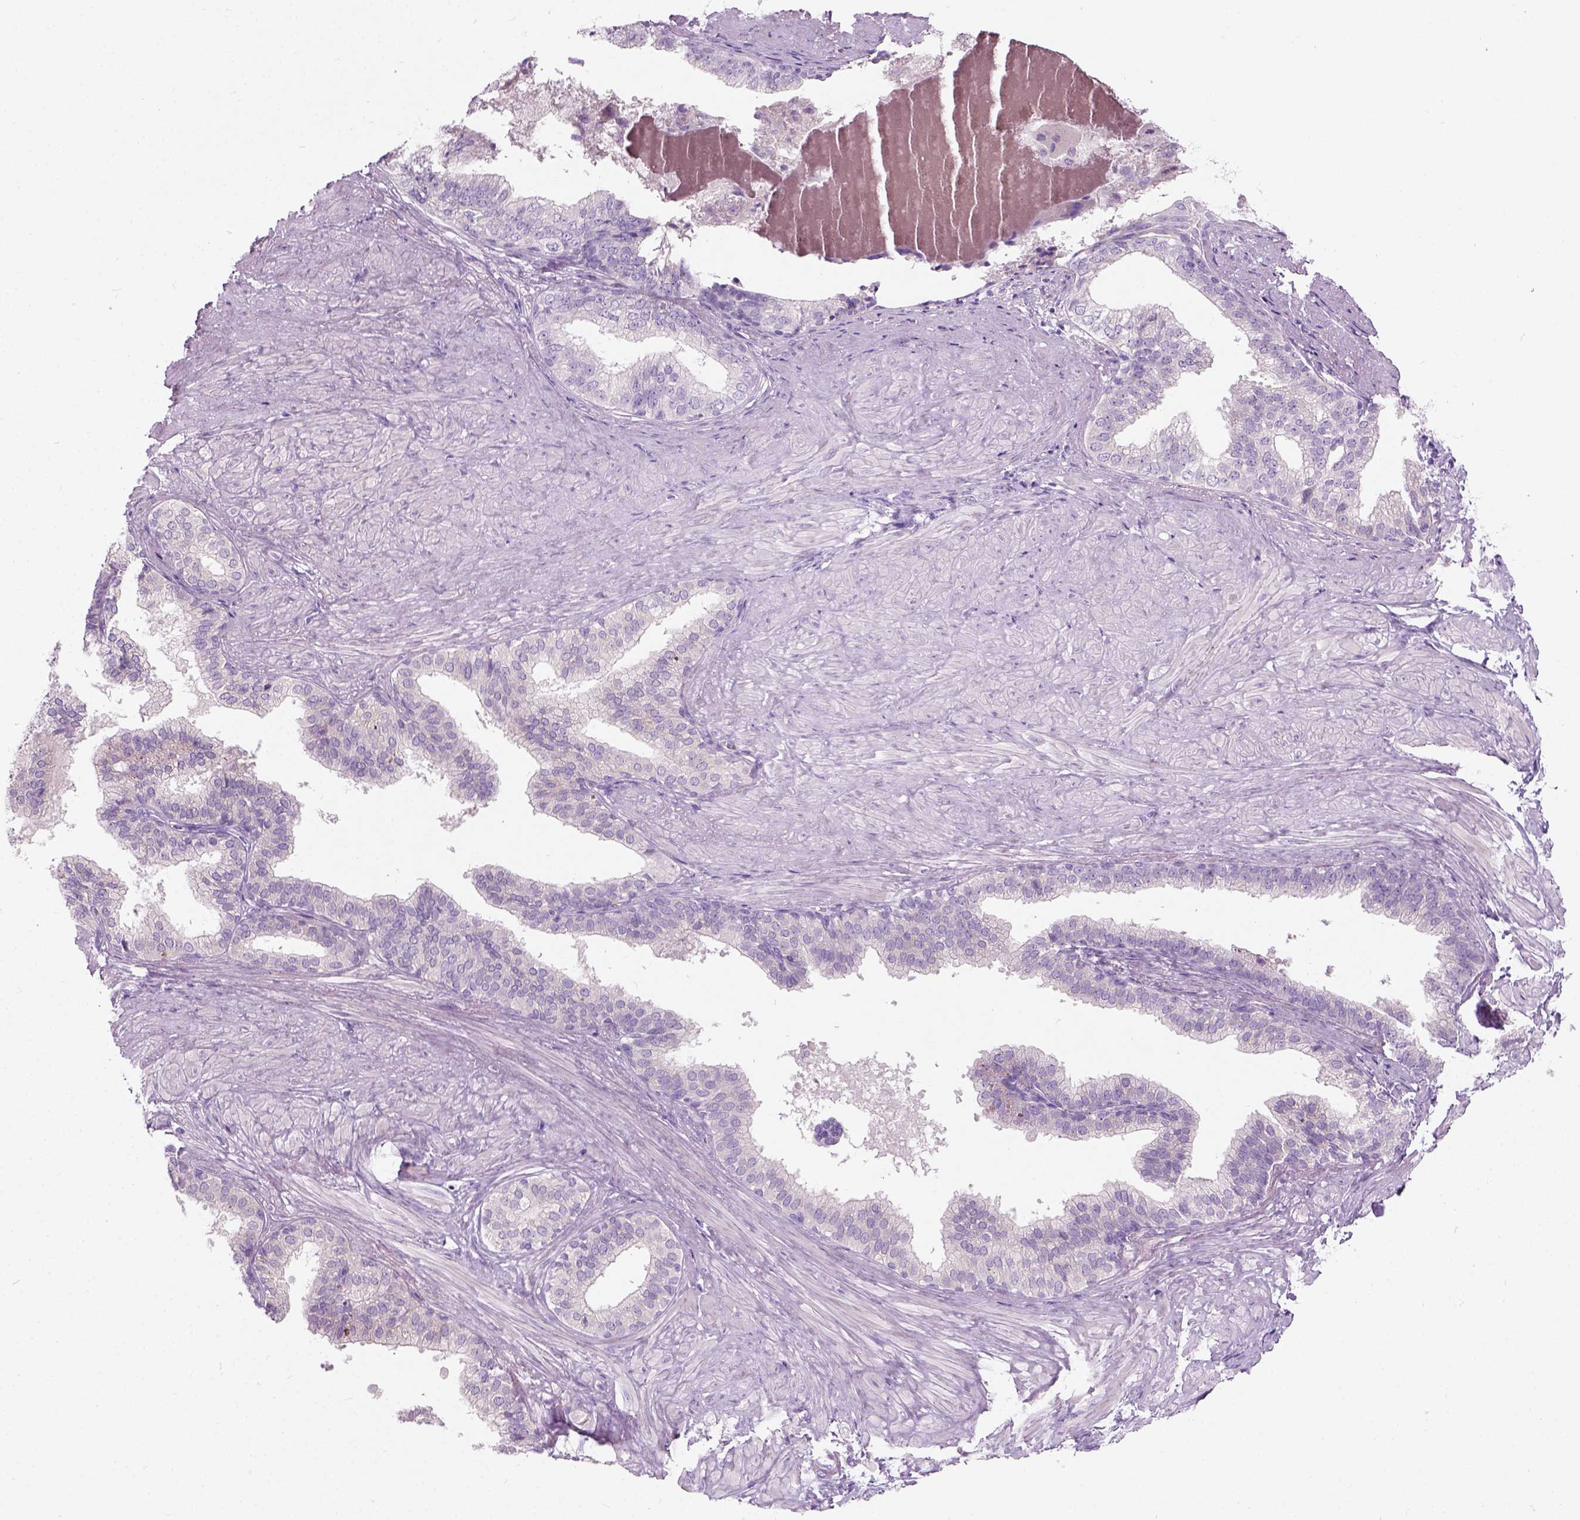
{"staining": {"intensity": "negative", "quantity": "none", "location": "none"}, "tissue": "prostate", "cell_type": "Glandular cells", "image_type": "normal", "snomed": [{"axis": "morphology", "description": "Normal tissue, NOS"}, {"axis": "topography", "description": "Prostate"}, {"axis": "topography", "description": "Peripheral nerve tissue"}], "caption": "IHC of benign prostate shows no positivity in glandular cells. (DAB immunohistochemistry (IHC) with hematoxylin counter stain).", "gene": "TRIM72", "patient": {"sex": "male", "age": 55}}